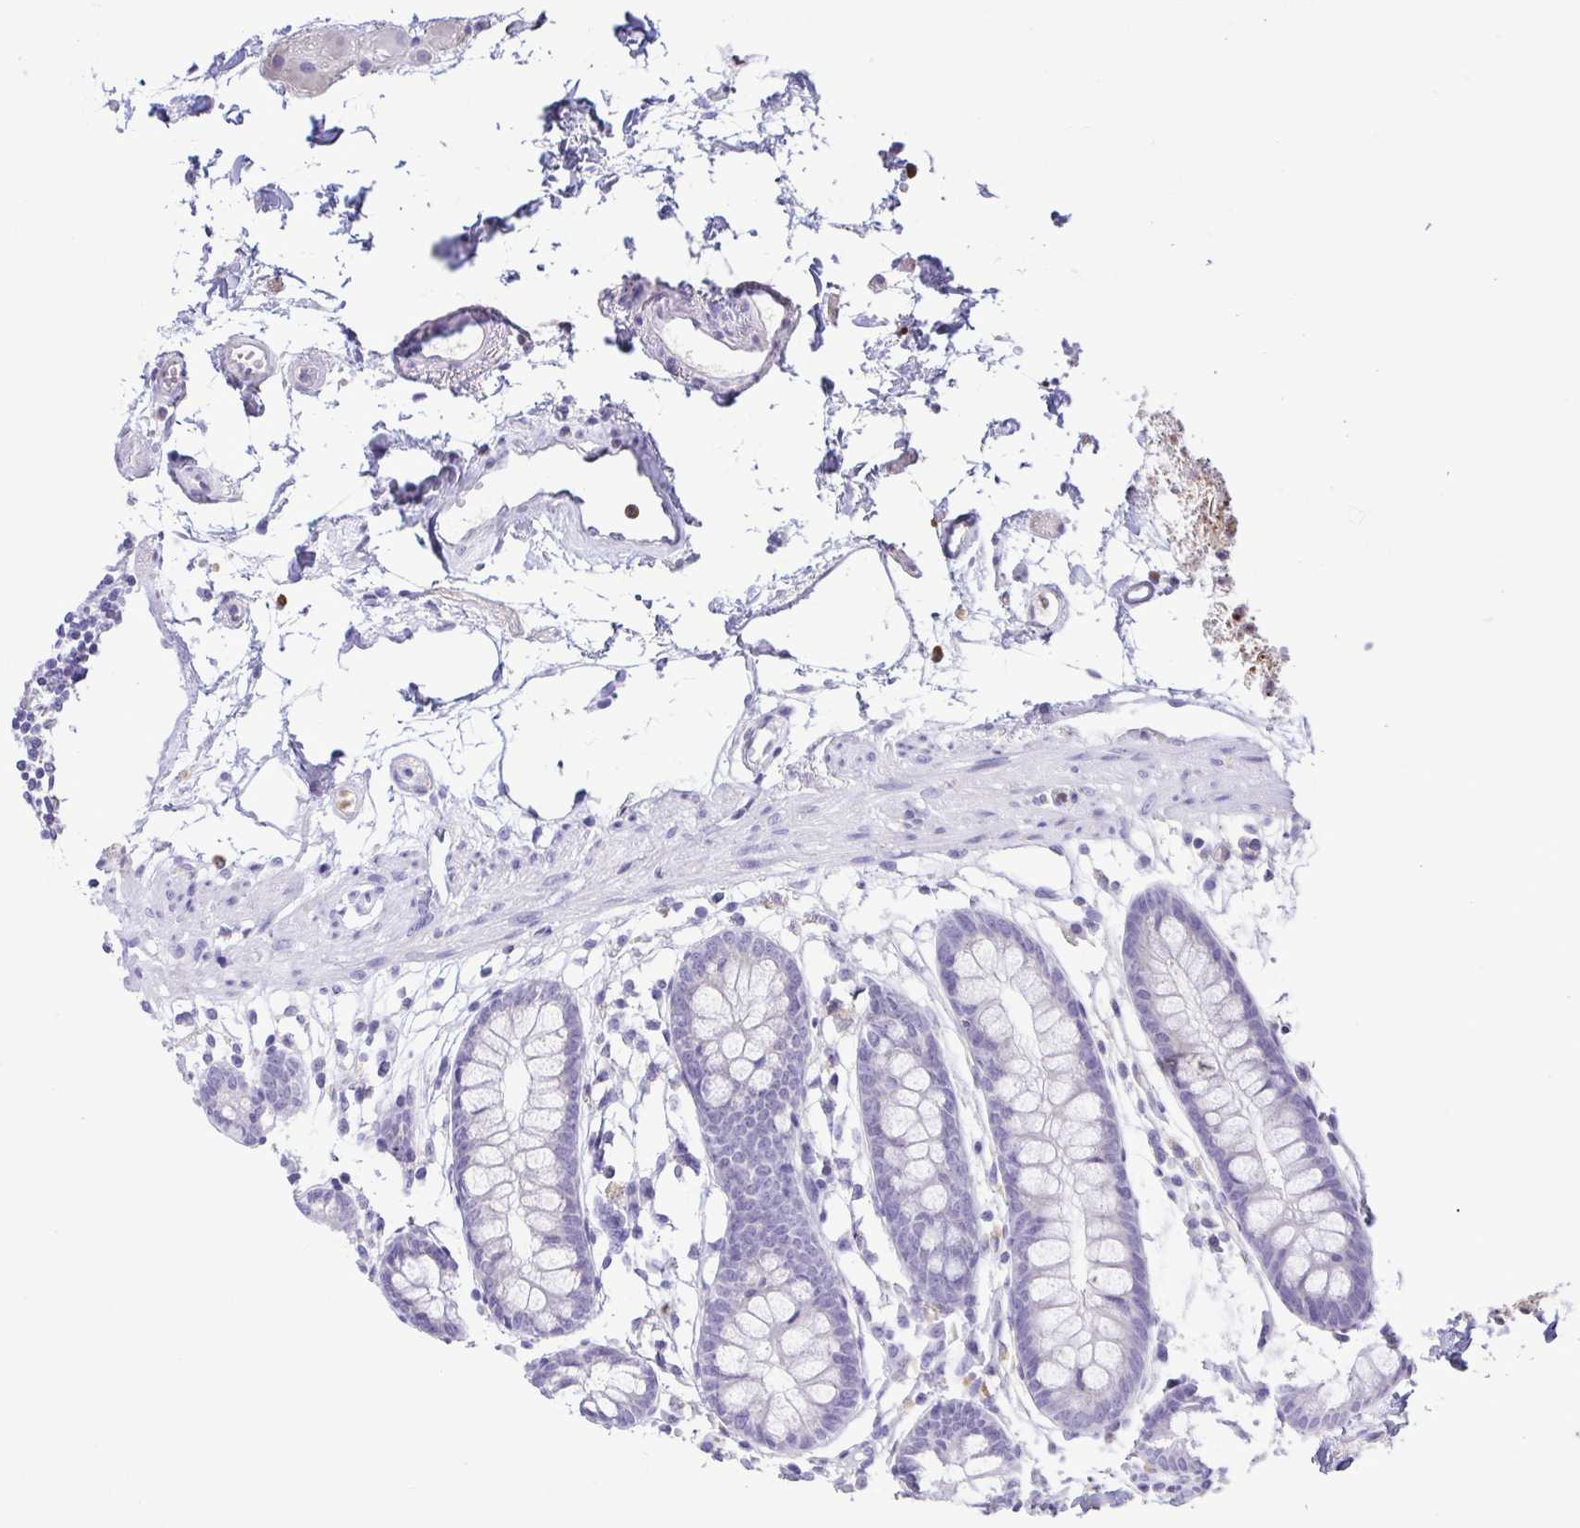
{"staining": {"intensity": "negative", "quantity": "none", "location": "none"}, "tissue": "colon", "cell_type": "Endothelial cells", "image_type": "normal", "snomed": [{"axis": "morphology", "description": "Normal tissue, NOS"}, {"axis": "topography", "description": "Colon"}], "caption": "The photomicrograph shows no significant positivity in endothelial cells of colon.", "gene": "PGLYRP1", "patient": {"sex": "female", "age": 84}}